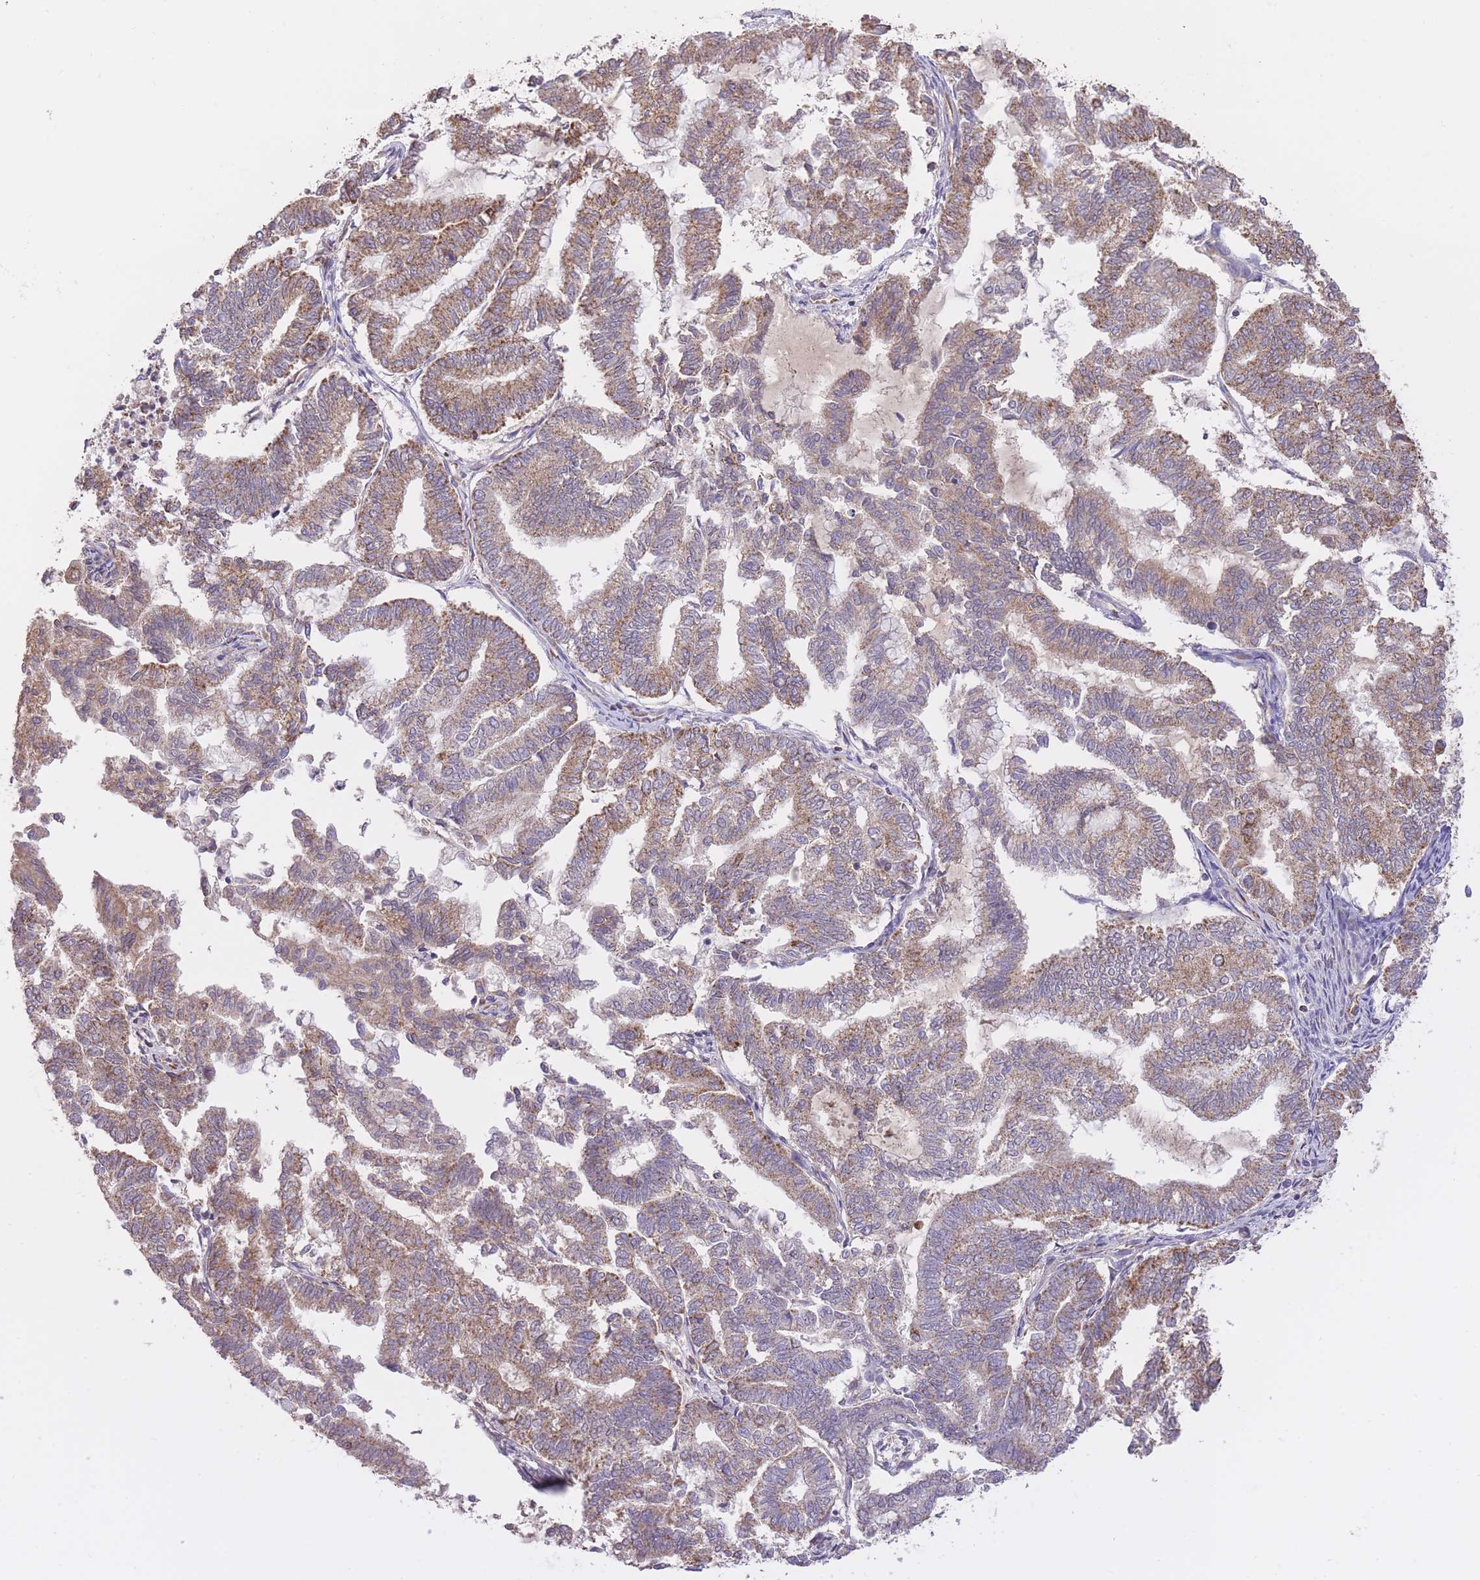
{"staining": {"intensity": "moderate", "quantity": ">75%", "location": "cytoplasmic/membranous"}, "tissue": "endometrial cancer", "cell_type": "Tumor cells", "image_type": "cancer", "snomed": [{"axis": "morphology", "description": "Adenocarcinoma, NOS"}, {"axis": "topography", "description": "Endometrium"}], "caption": "Endometrial adenocarcinoma stained for a protein (brown) shows moderate cytoplasmic/membranous positive expression in approximately >75% of tumor cells.", "gene": "PREP", "patient": {"sex": "female", "age": 79}}